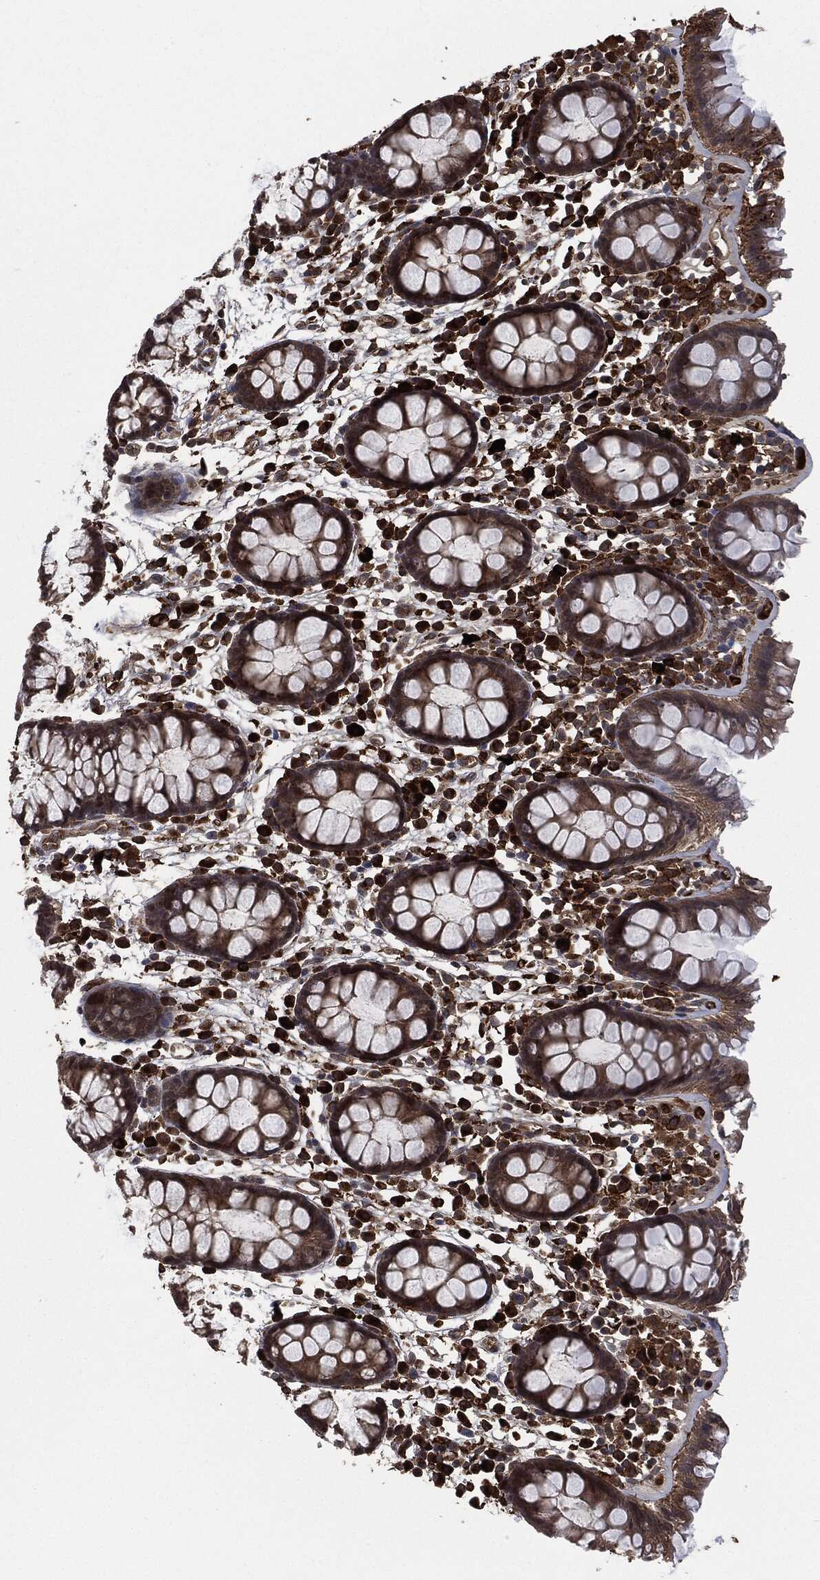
{"staining": {"intensity": "strong", "quantity": "<25%", "location": "cytoplasmic/membranous"}, "tissue": "colon", "cell_type": "Endothelial cells", "image_type": "normal", "snomed": [{"axis": "morphology", "description": "Normal tissue, NOS"}, {"axis": "topography", "description": "Colon"}], "caption": "Unremarkable colon shows strong cytoplasmic/membranous positivity in about <25% of endothelial cells, visualized by immunohistochemistry. The staining is performed using DAB (3,3'-diaminobenzidine) brown chromogen to label protein expression. The nuclei are counter-stained blue using hematoxylin.", "gene": "CRABP2", "patient": {"sex": "male", "age": 76}}